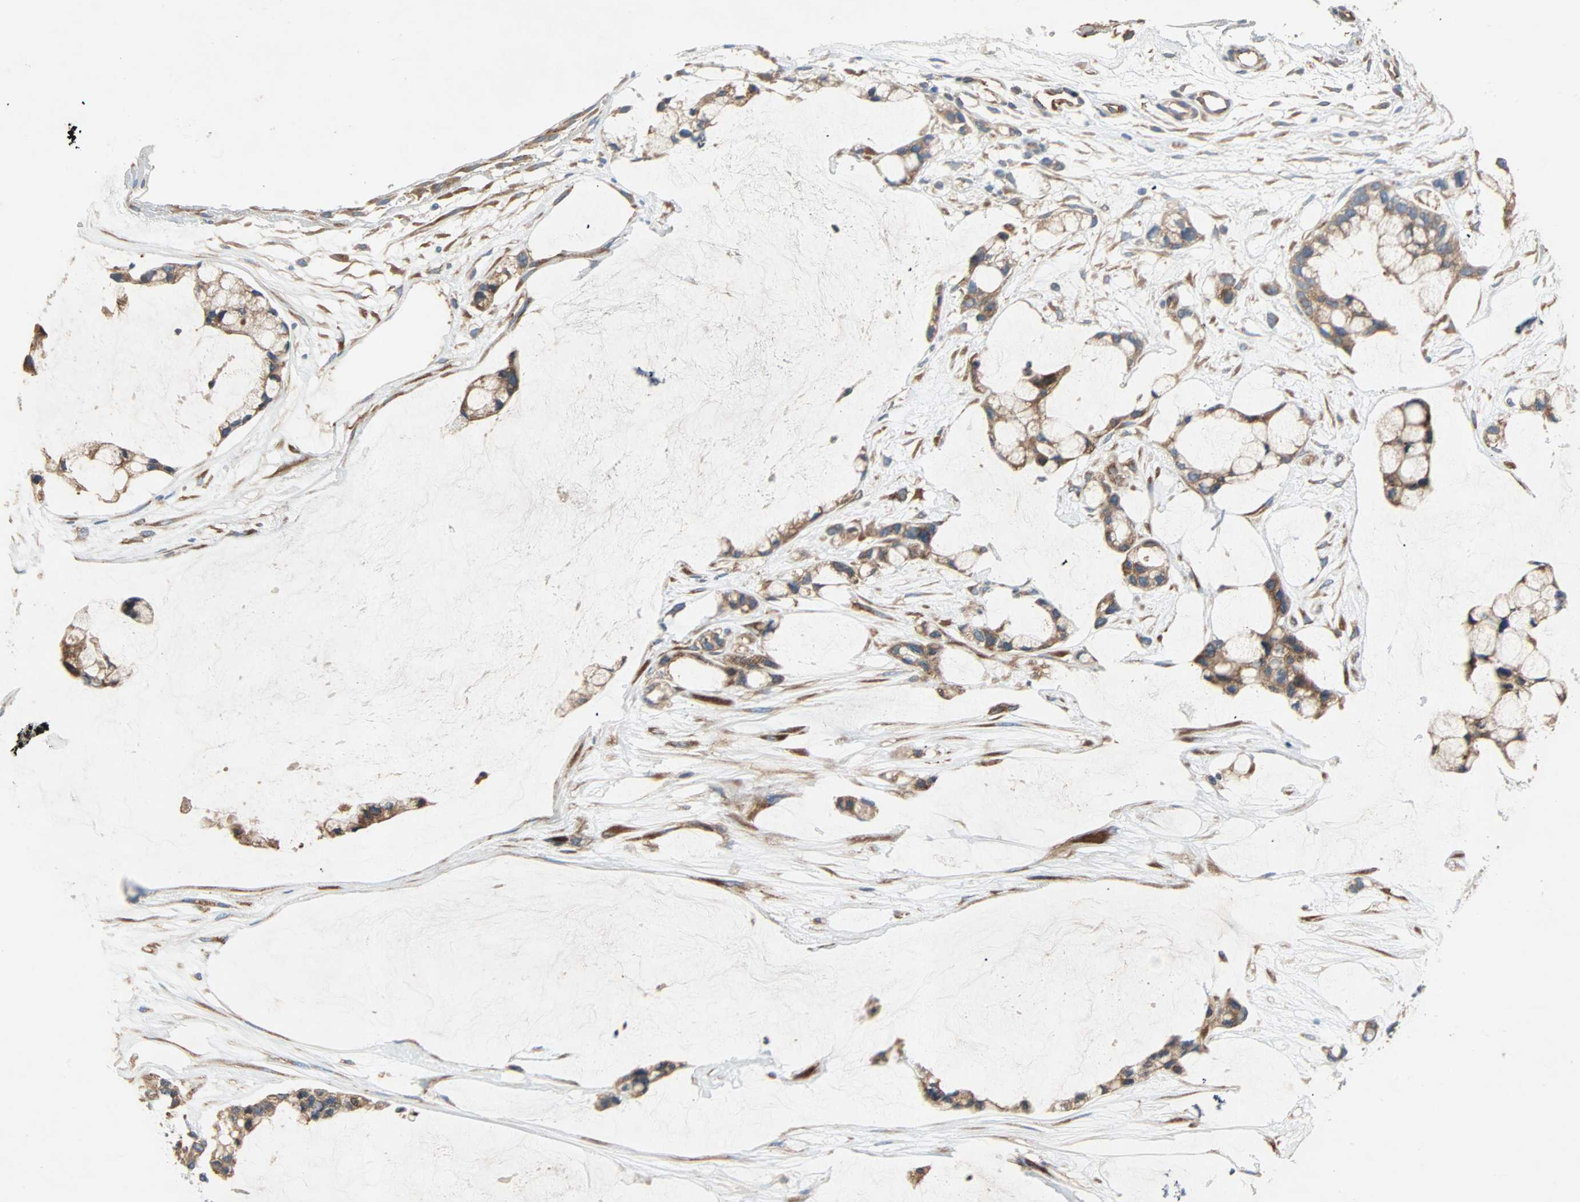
{"staining": {"intensity": "moderate", "quantity": ">75%", "location": "cytoplasmic/membranous"}, "tissue": "ovarian cancer", "cell_type": "Tumor cells", "image_type": "cancer", "snomed": [{"axis": "morphology", "description": "Cystadenocarcinoma, mucinous, NOS"}, {"axis": "topography", "description": "Ovary"}], "caption": "There is medium levels of moderate cytoplasmic/membranous expression in tumor cells of ovarian cancer (mucinous cystadenocarcinoma), as demonstrated by immunohistochemical staining (brown color).", "gene": "XYLT1", "patient": {"sex": "female", "age": 39}}